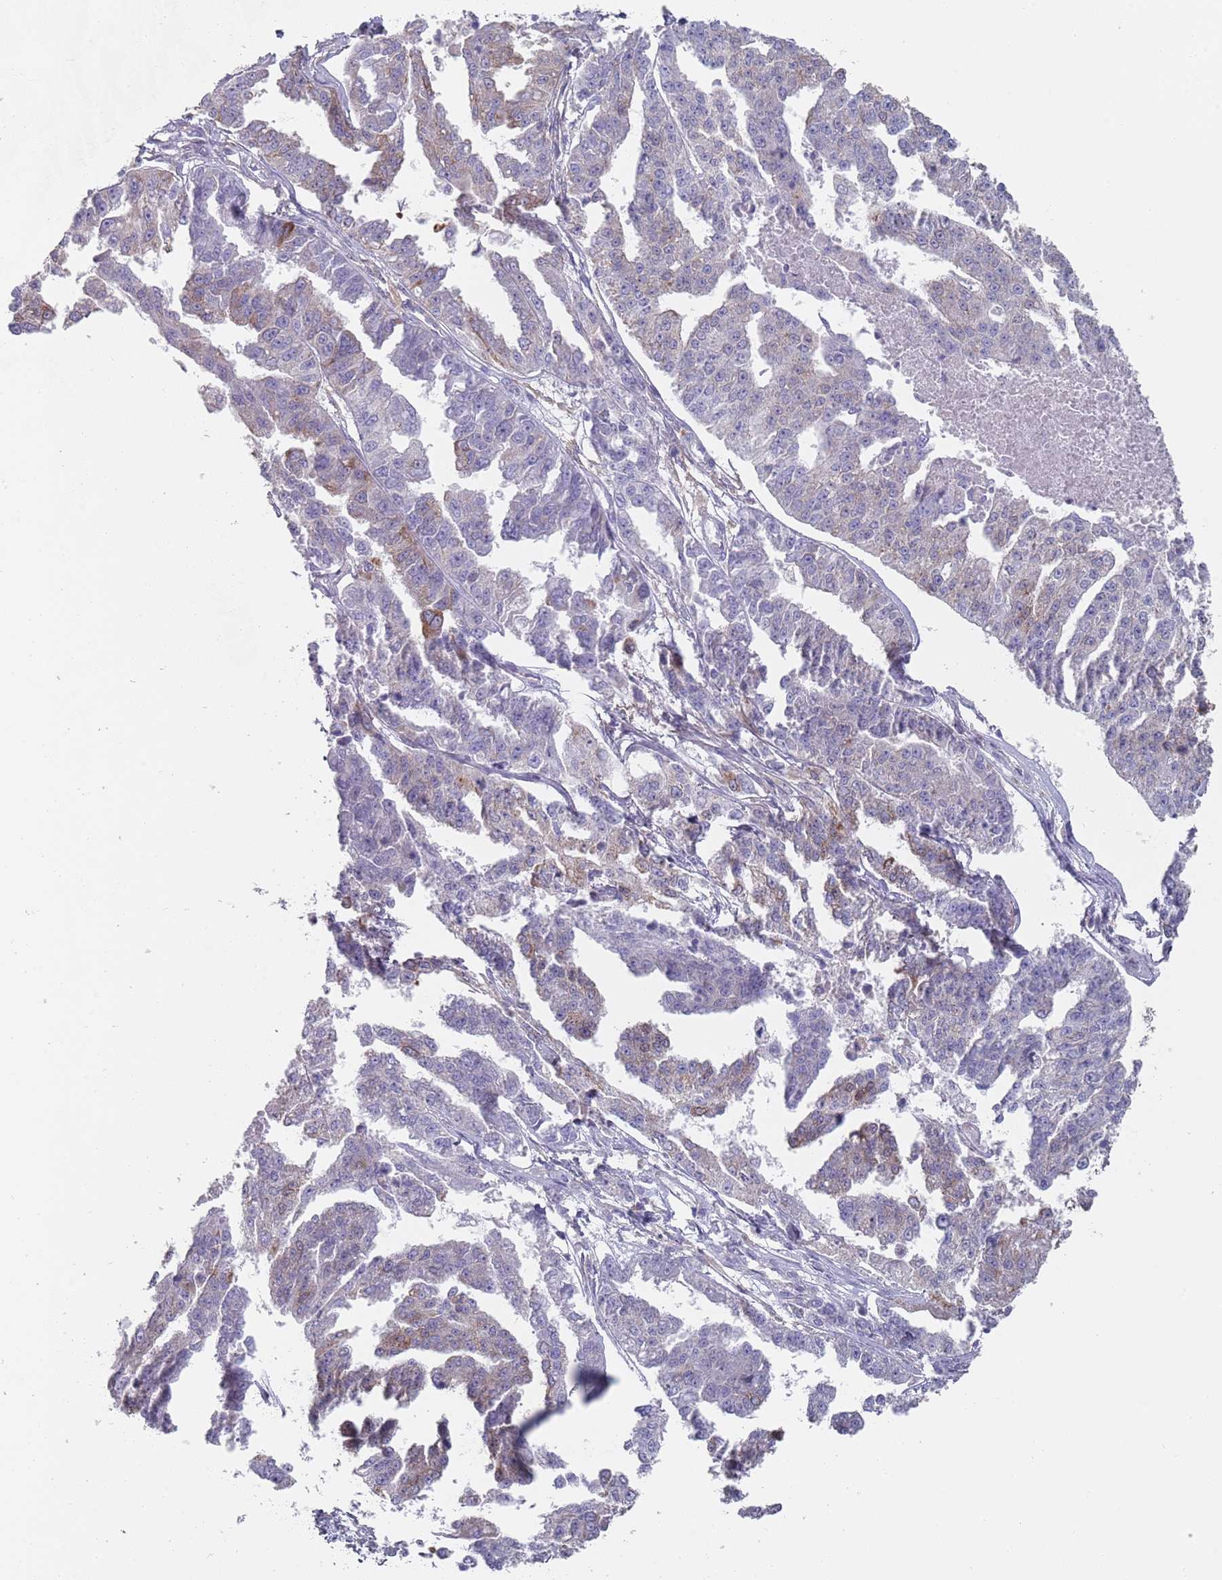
{"staining": {"intensity": "negative", "quantity": "none", "location": "none"}, "tissue": "ovarian cancer", "cell_type": "Tumor cells", "image_type": "cancer", "snomed": [{"axis": "morphology", "description": "Cystadenocarcinoma, serous, NOS"}, {"axis": "topography", "description": "Ovary"}], "caption": "High magnification brightfield microscopy of ovarian serous cystadenocarcinoma stained with DAB (3,3'-diaminobenzidine) (brown) and counterstained with hematoxylin (blue): tumor cells show no significant staining. (Brightfield microscopy of DAB immunohistochemistry (IHC) at high magnification).", "gene": "APPL2", "patient": {"sex": "female", "age": 58}}